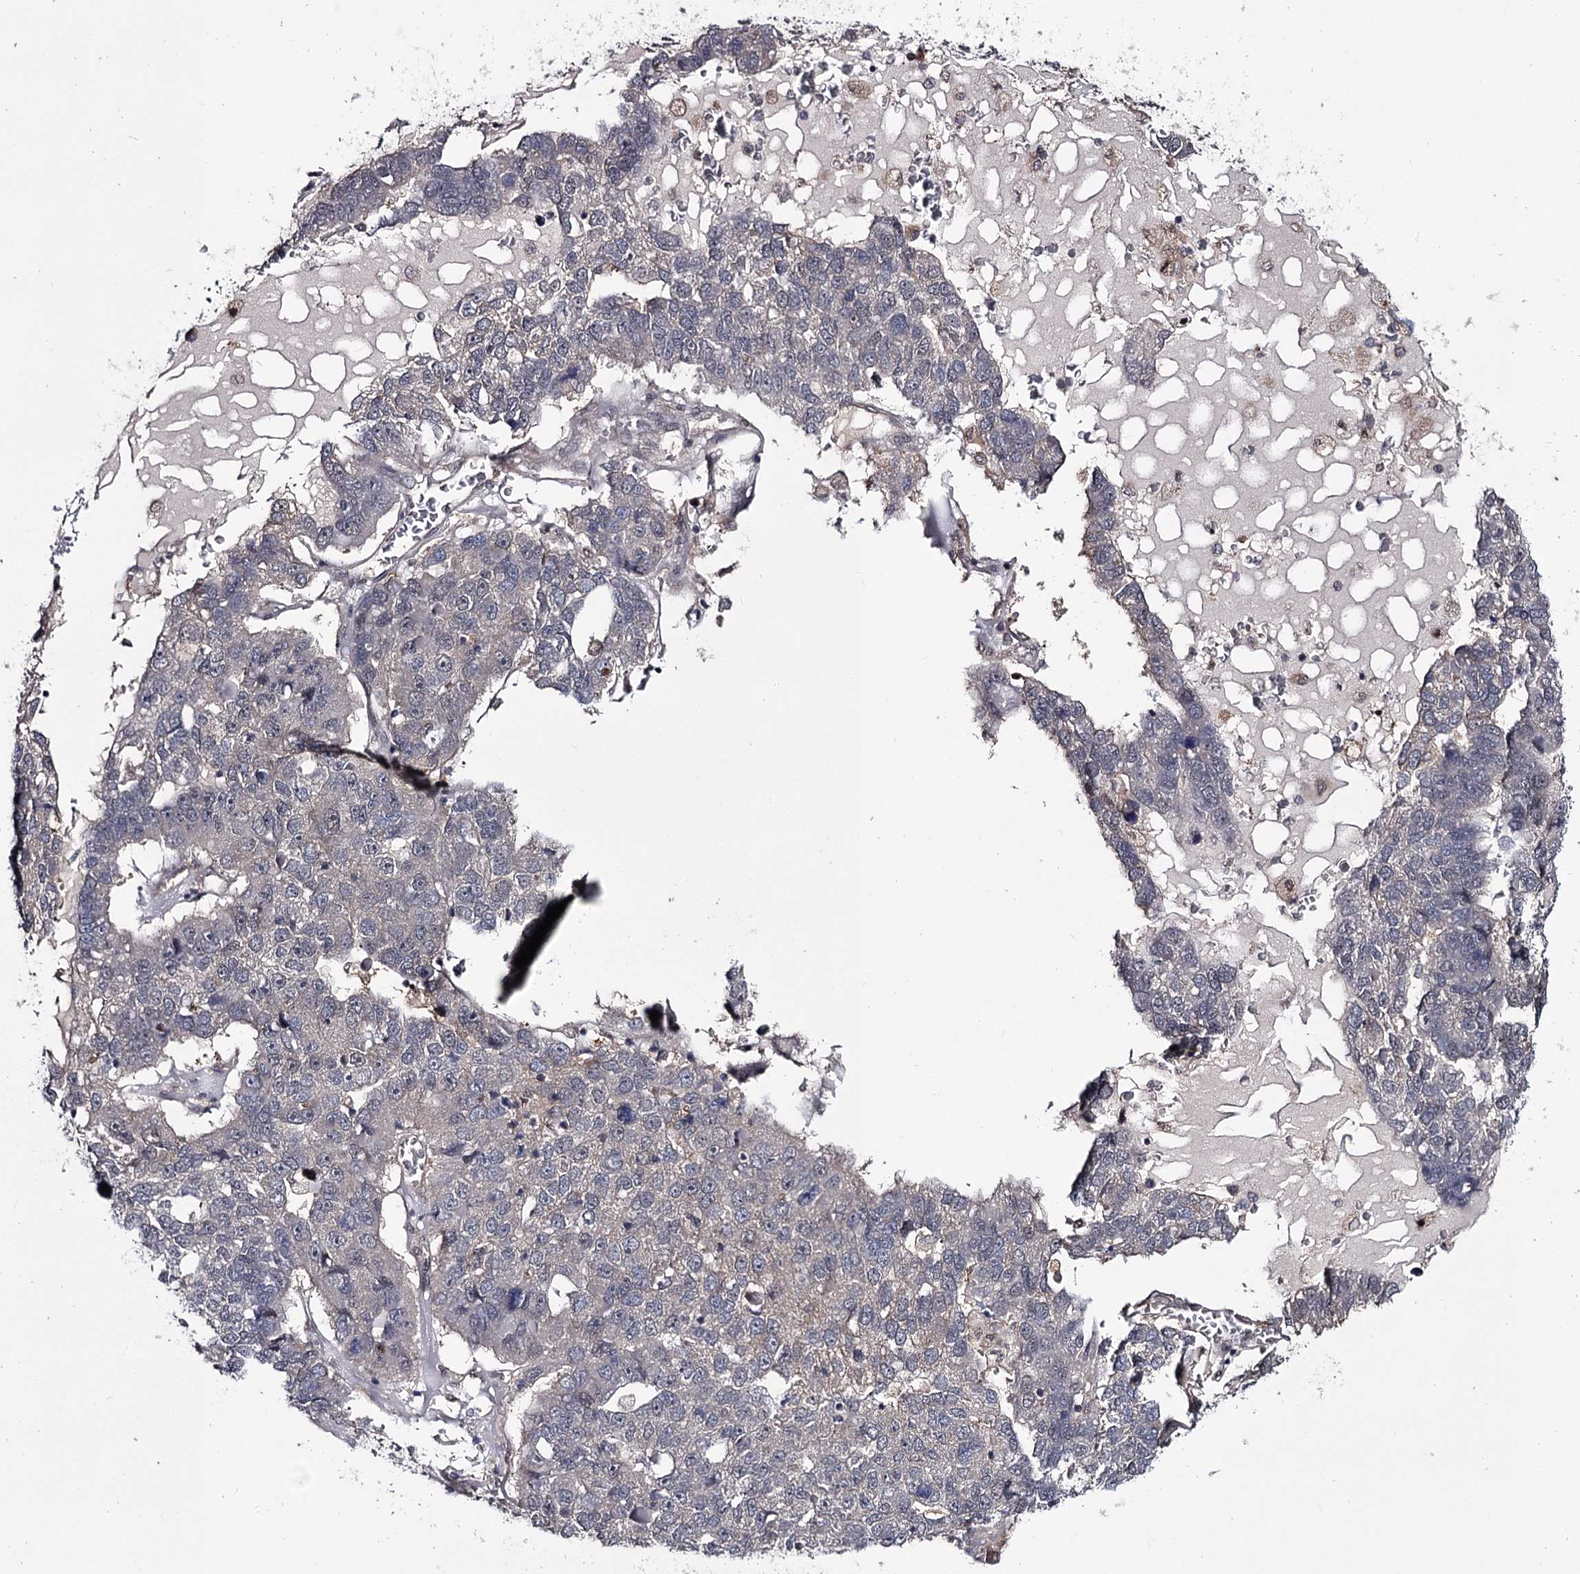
{"staining": {"intensity": "negative", "quantity": "none", "location": "none"}, "tissue": "pancreatic cancer", "cell_type": "Tumor cells", "image_type": "cancer", "snomed": [{"axis": "morphology", "description": "Adenocarcinoma, NOS"}, {"axis": "topography", "description": "Pancreas"}], "caption": "The histopathology image shows no significant expression in tumor cells of pancreatic cancer (adenocarcinoma).", "gene": "DAO", "patient": {"sex": "female", "age": 61}}